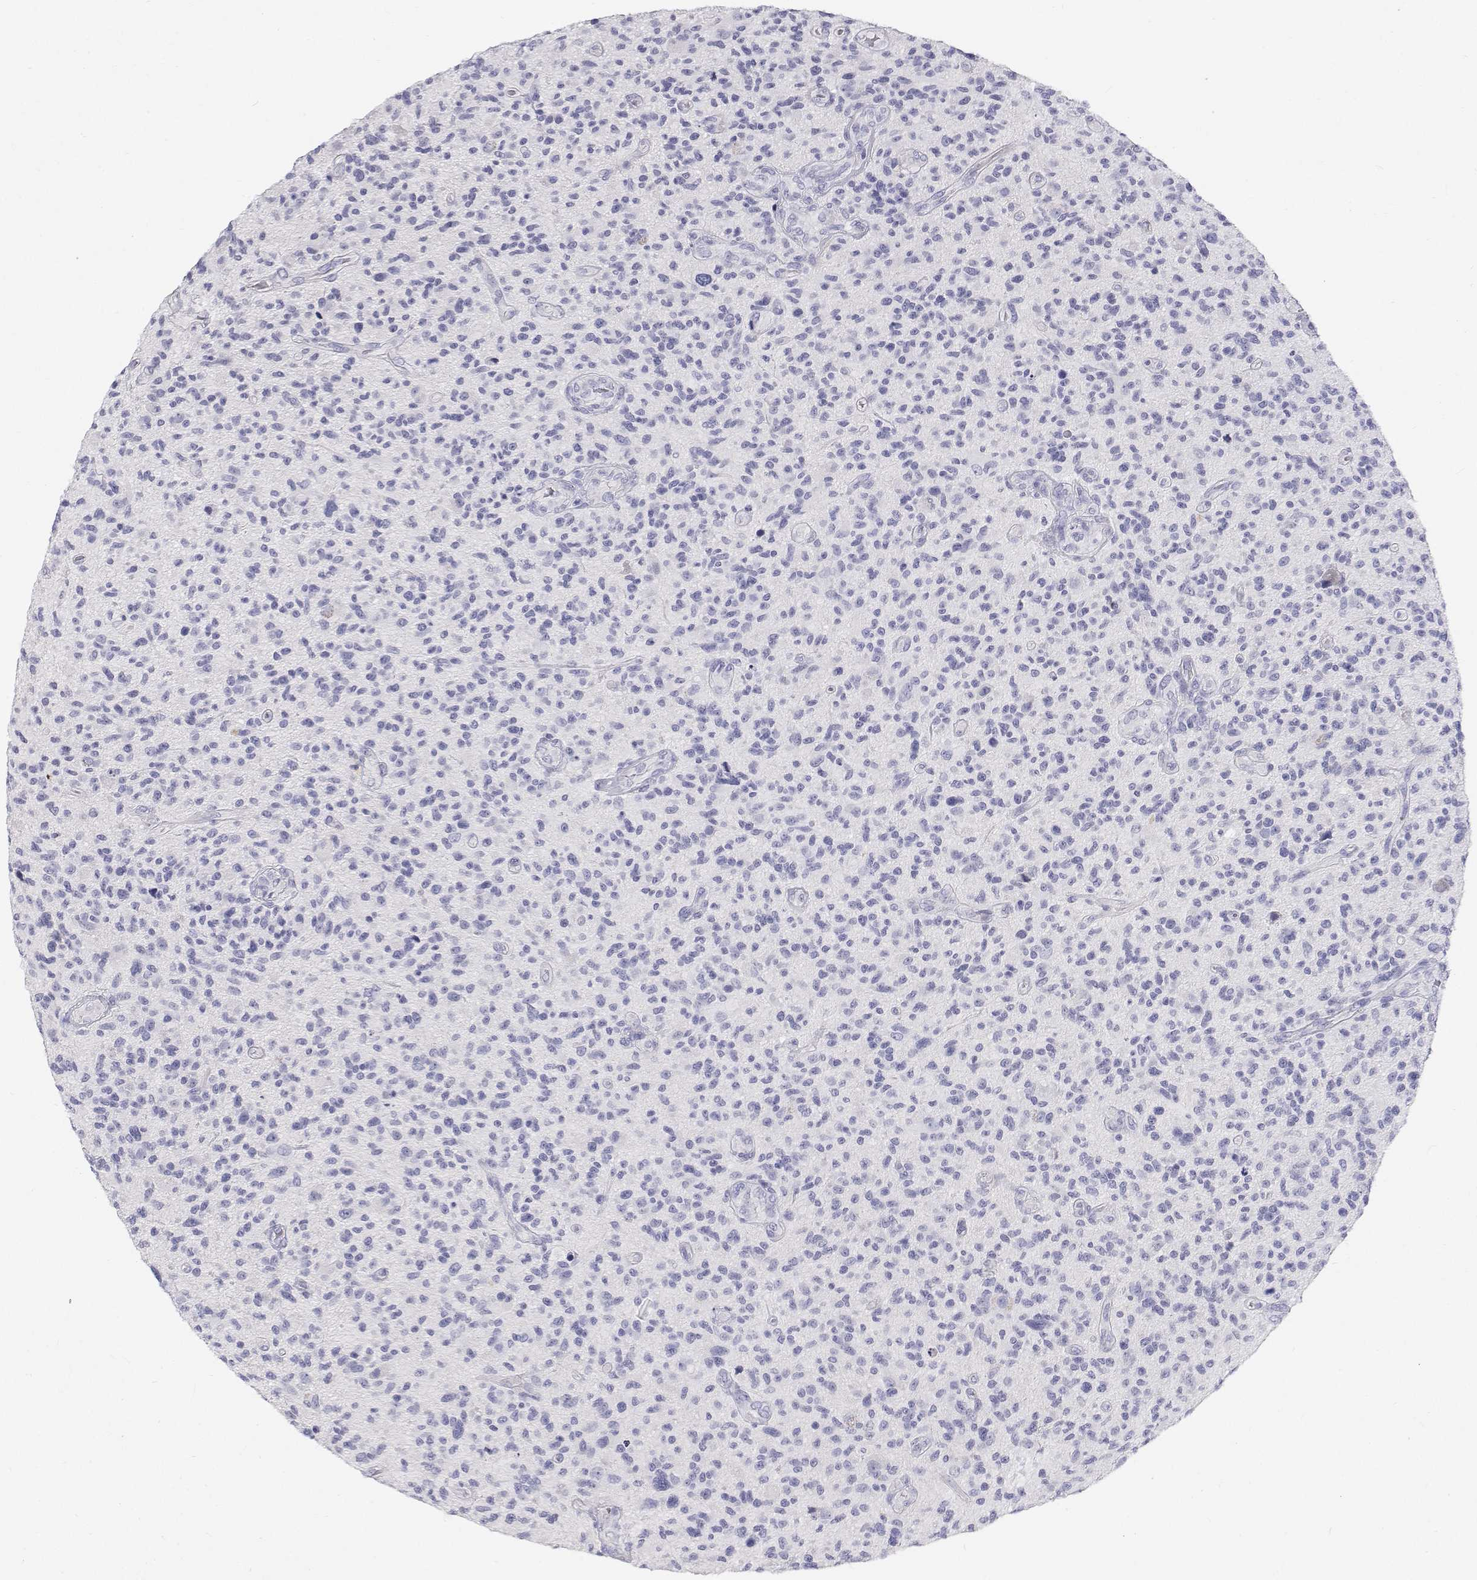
{"staining": {"intensity": "negative", "quantity": "none", "location": "none"}, "tissue": "glioma", "cell_type": "Tumor cells", "image_type": "cancer", "snomed": [{"axis": "morphology", "description": "Glioma, malignant, High grade"}, {"axis": "topography", "description": "Brain"}], "caption": "Tumor cells are negative for brown protein staining in glioma.", "gene": "NCR2", "patient": {"sex": "male", "age": 47}}